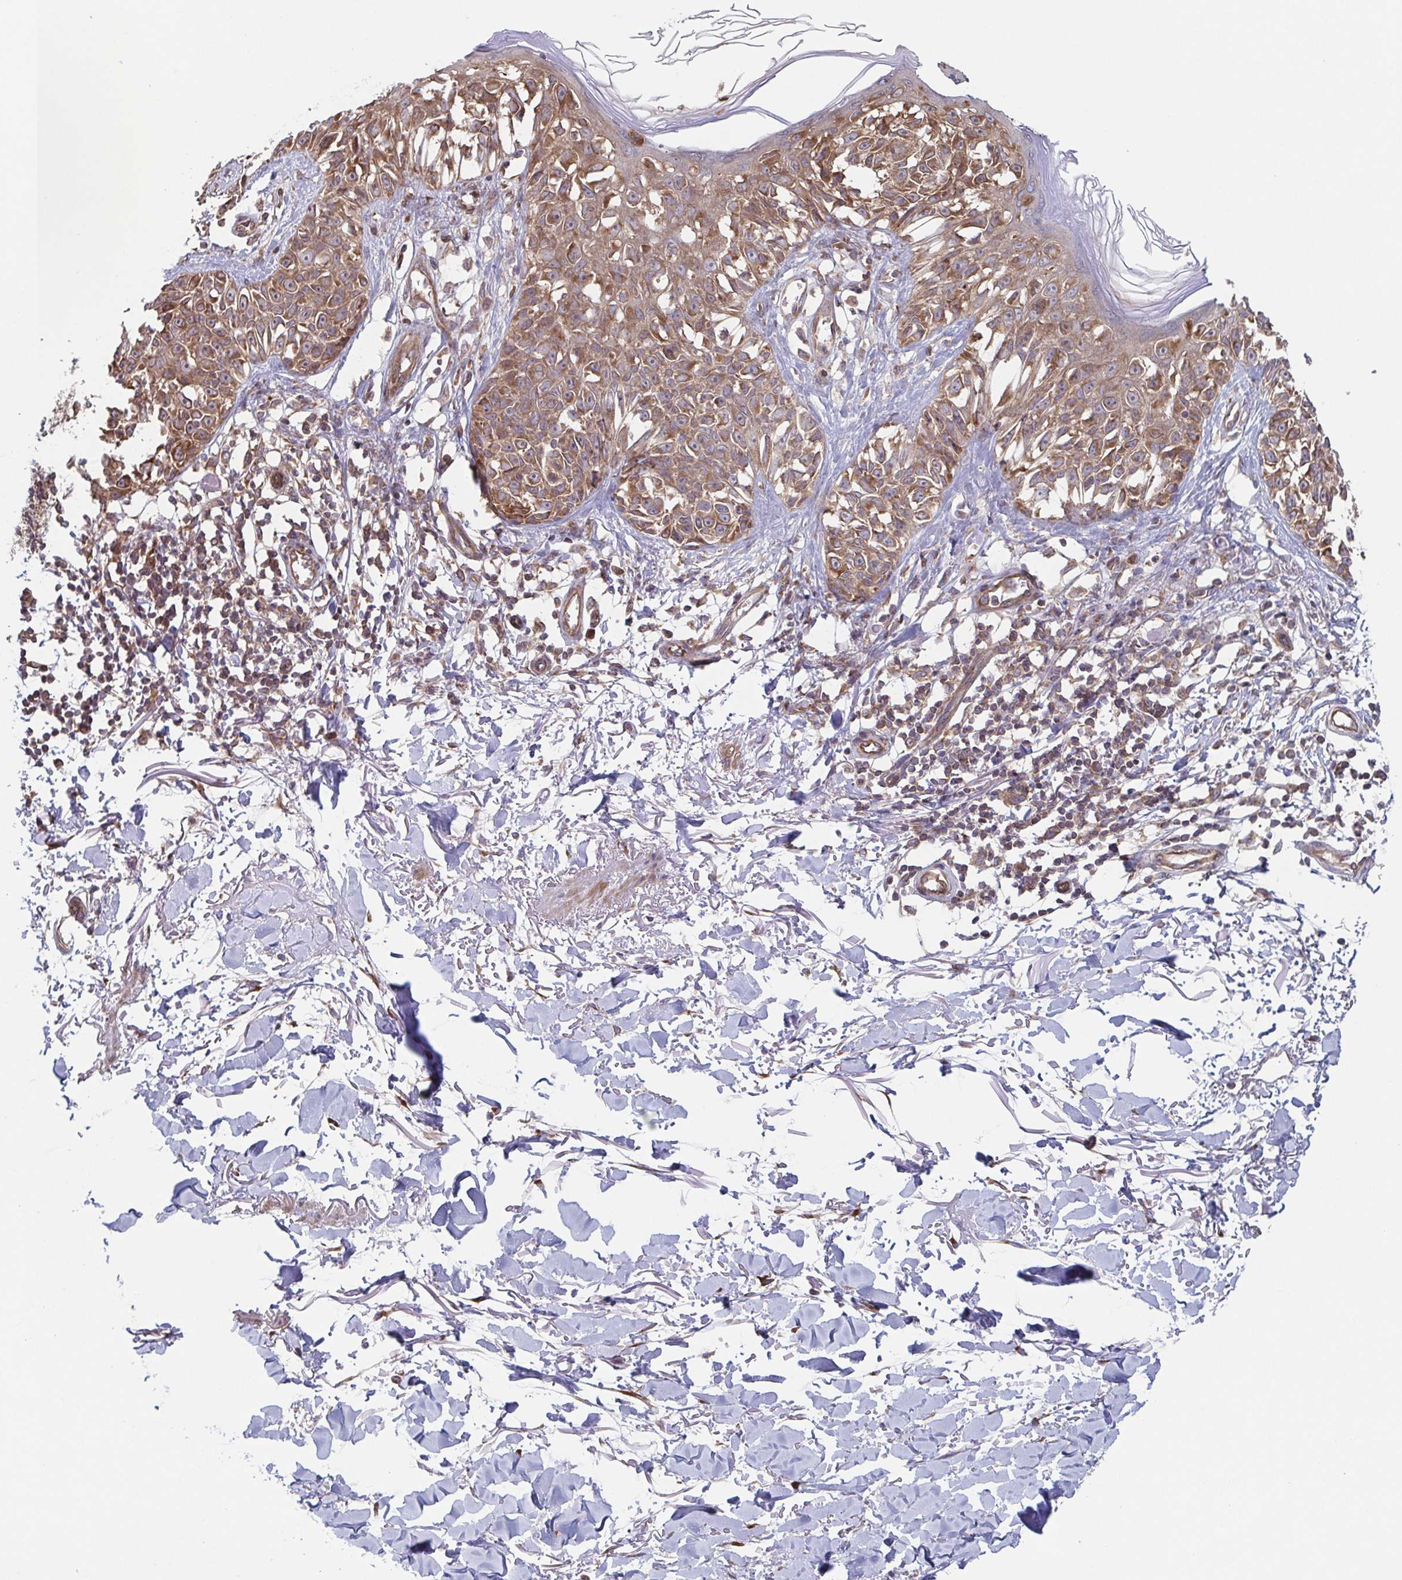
{"staining": {"intensity": "moderate", "quantity": ">75%", "location": "cytoplasmic/membranous"}, "tissue": "melanoma", "cell_type": "Tumor cells", "image_type": "cancer", "snomed": [{"axis": "morphology", "description": "Malignant melanoma, NOS"}, {"axis": "topography", "description": "Skin"}], "caption": "Human malignant melanoma stained for a protein (brown) demonstrates moderate cytoplasmic/membranous positive staining in approximately >75% of tumor cells.", "gene": "COPB1", "patient": {"sex": "male", "age": 73}}